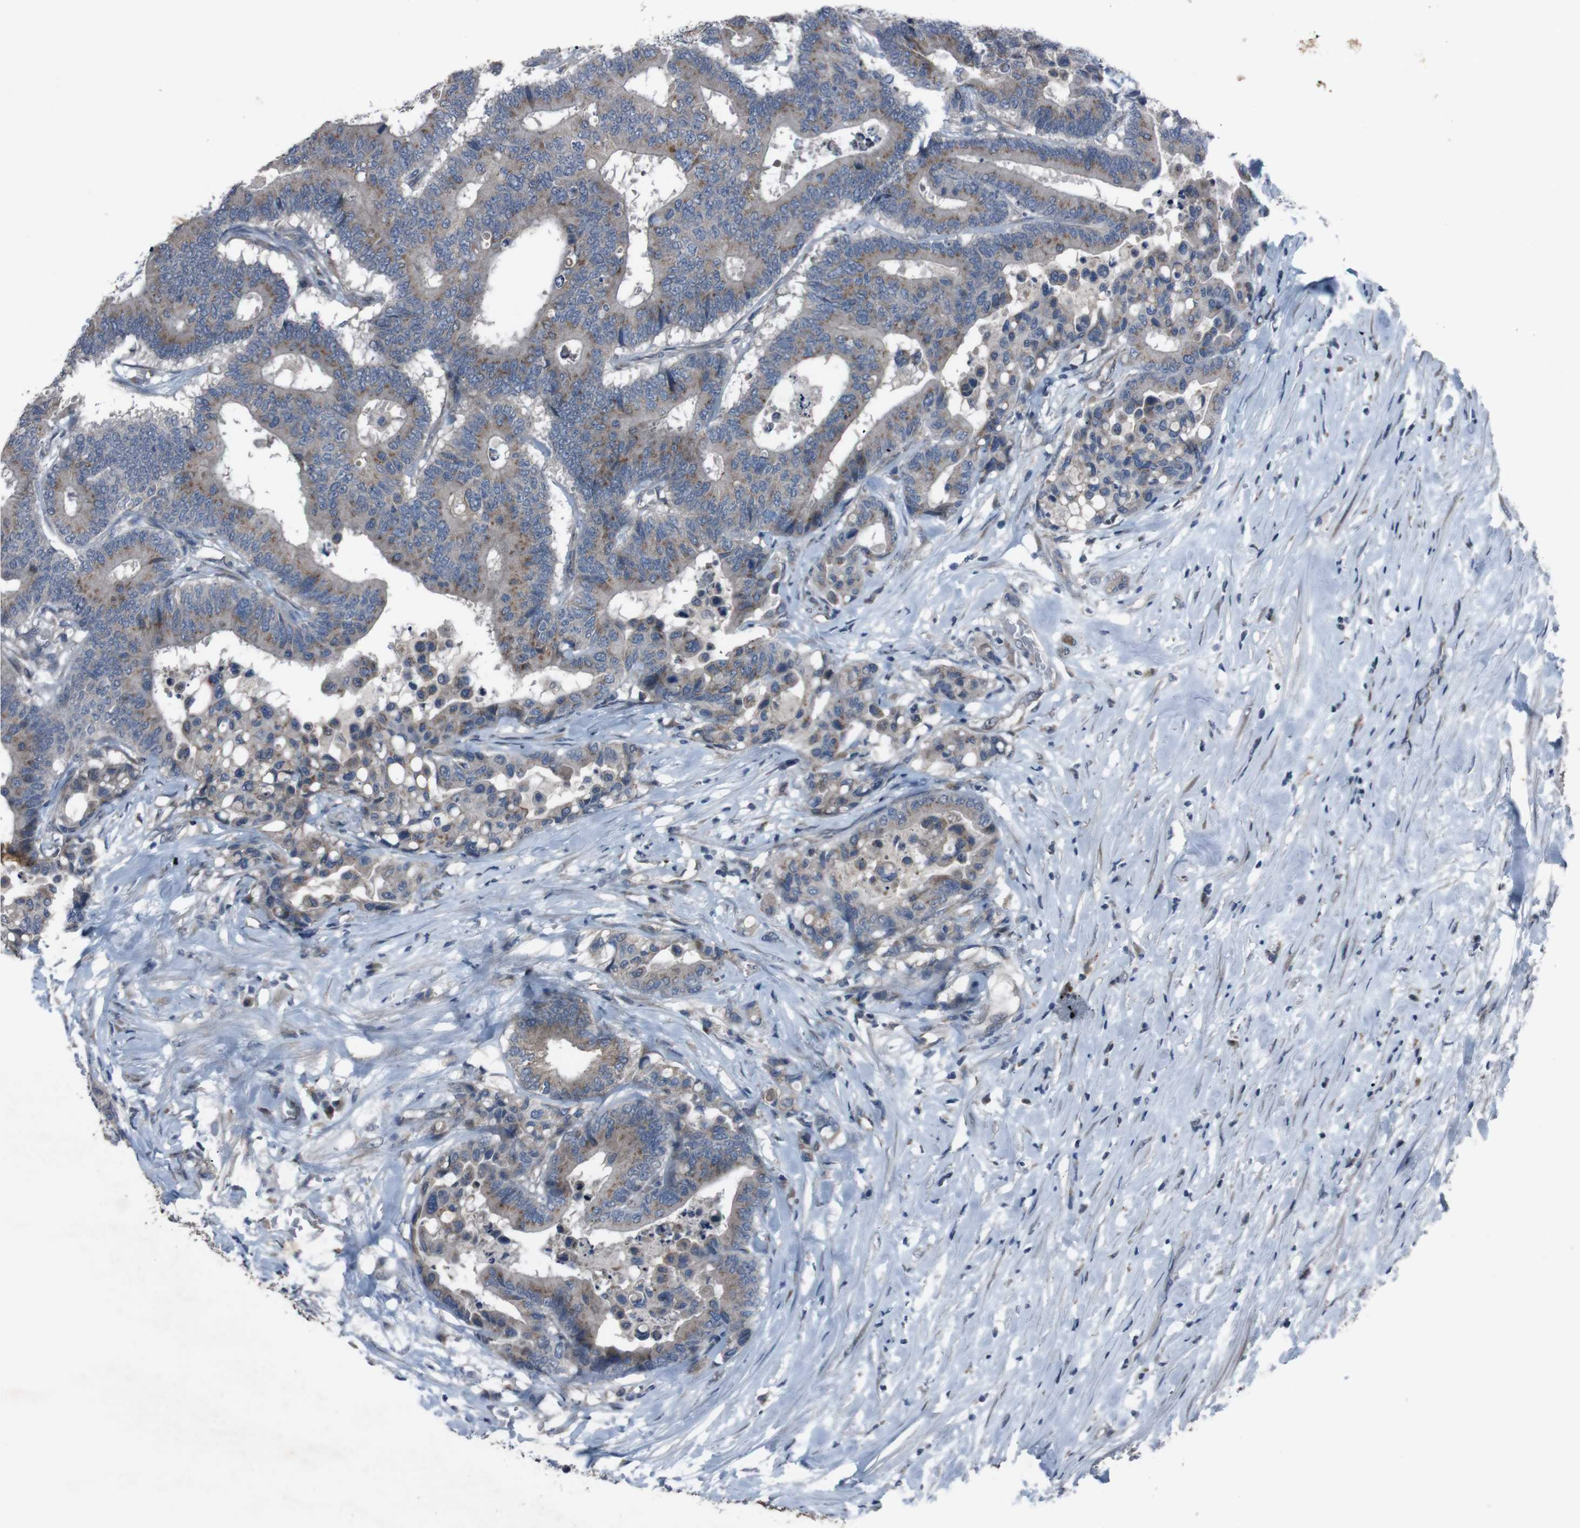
{"staining": {"intensity": "moderate", "quantity": ">75%", "location": "cytoplasmic/membranous"}, "tissue": "colorectal cancer", "cell_type": "Tumor cells", "image_type": "cancer", "snomed": [{"axis": "morphology", "description": "Normal tissue, NOS"}, {"axis": "morphology", "description": "Adenocarcinoma, NOS"}, {"axis": "topography", "description": "Colon"}], "caption": "This is a photomicrograph of IHC staining of colorectal cancer, which shows moderate staining in the cytoplasmic/membranous of tumor cells.", "gene": "EFNA5", "patient": {"sex": "male", "age": 82}}